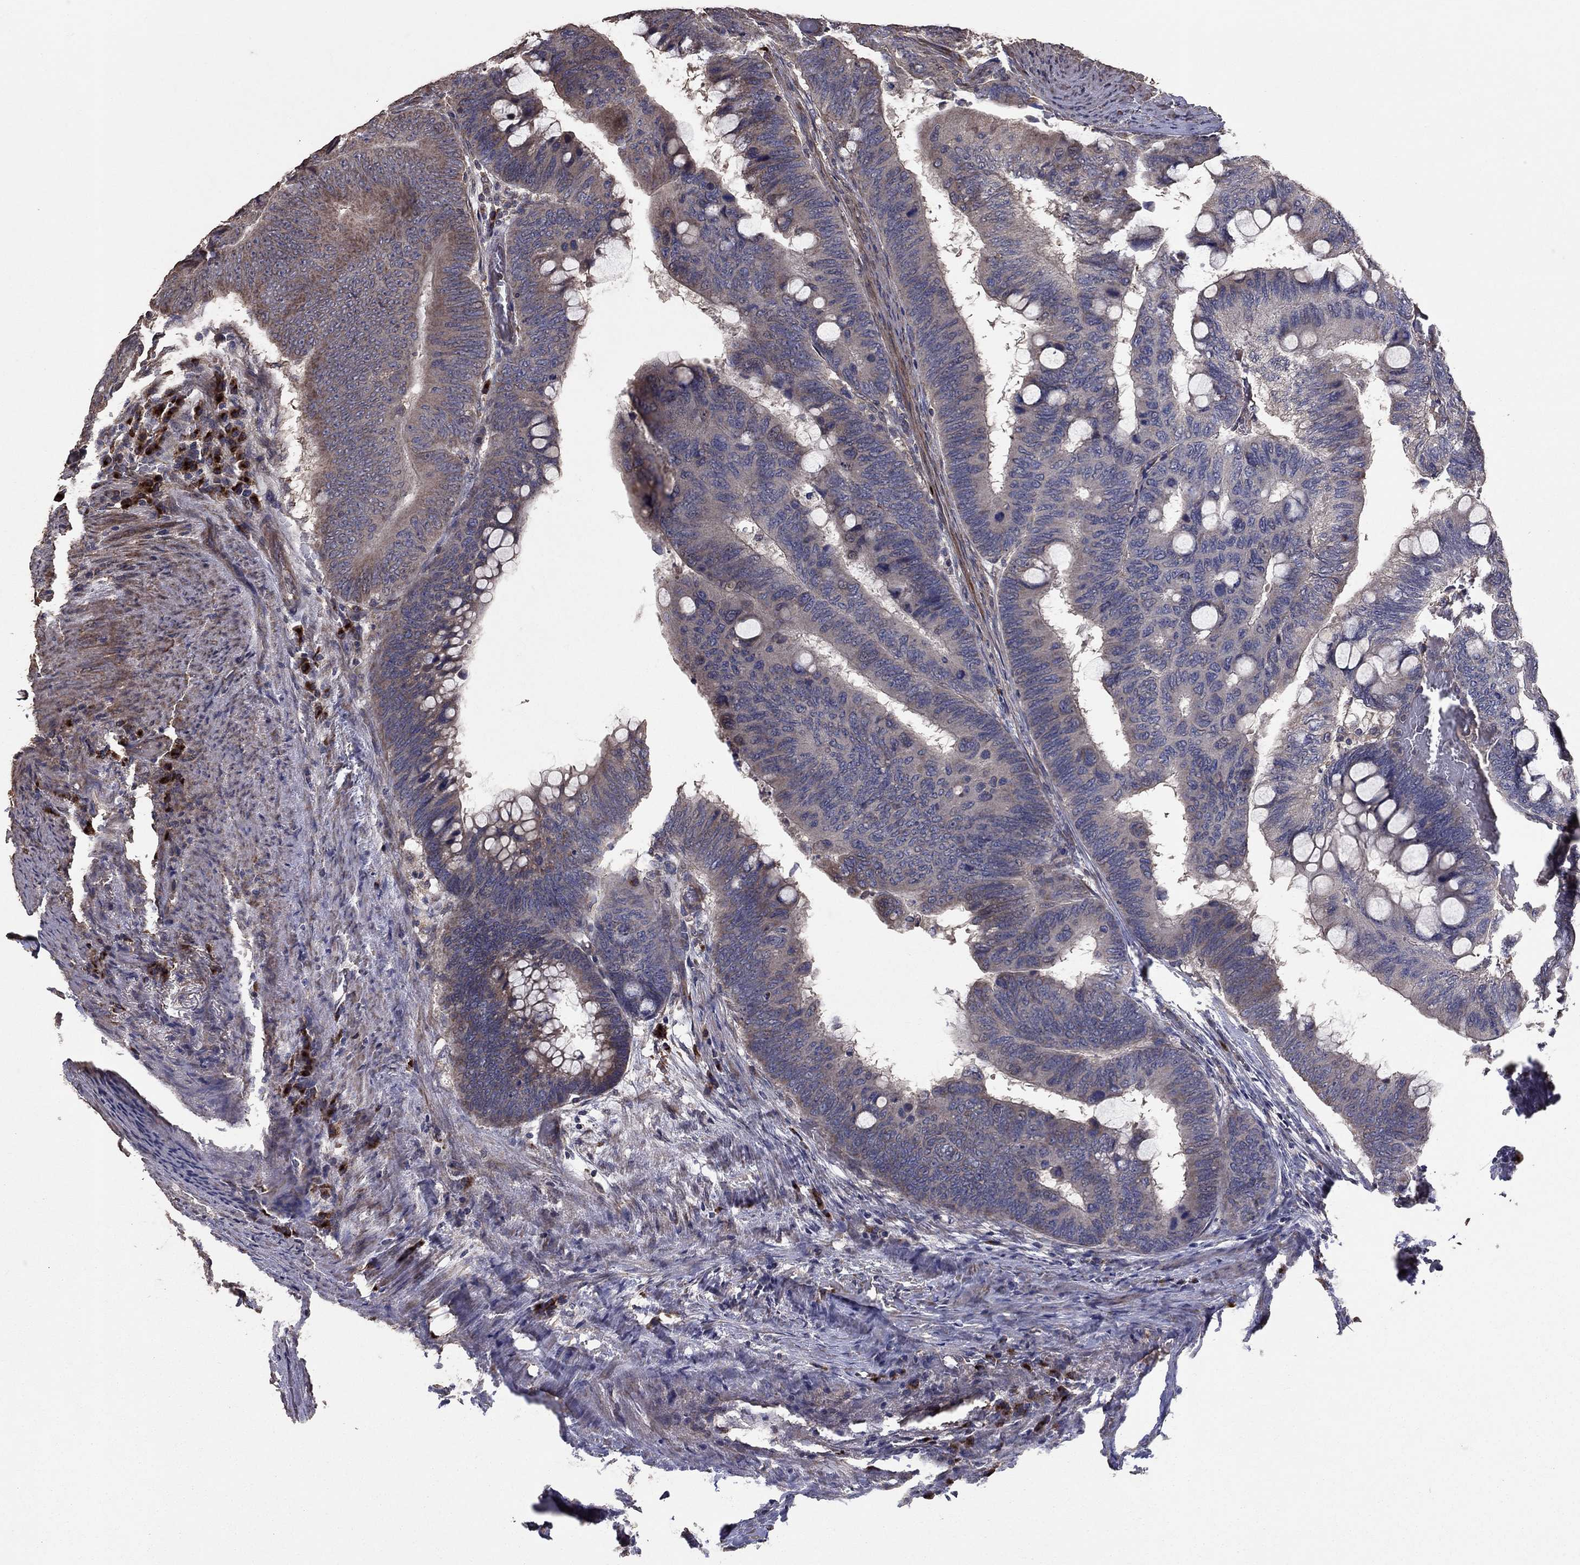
{"staining": {"intensity": "weak", "quantity": "<25%", "location": "cytoplasmic/membranous"}, "tissue": "colorectal cancer", "cell_type": "Tumor cells", "image_type": "cancer", "snomed": [{"axis": "morphology", "description": "Normal tissue, NOS"}, {"axis": "morphology", "description": "Adenocarcinoma, NOS"}, {"axis": "topography", "description": "Rectum"}, {"axis": "topography", "description": "Peripheral nerve tissue"}], "caption": "Tumor cells show no significant expression in colorectal cancer. Nuclei are stained in blue.", "gene": "FLT4", "patient": {"sex": "male", "age": 92}}